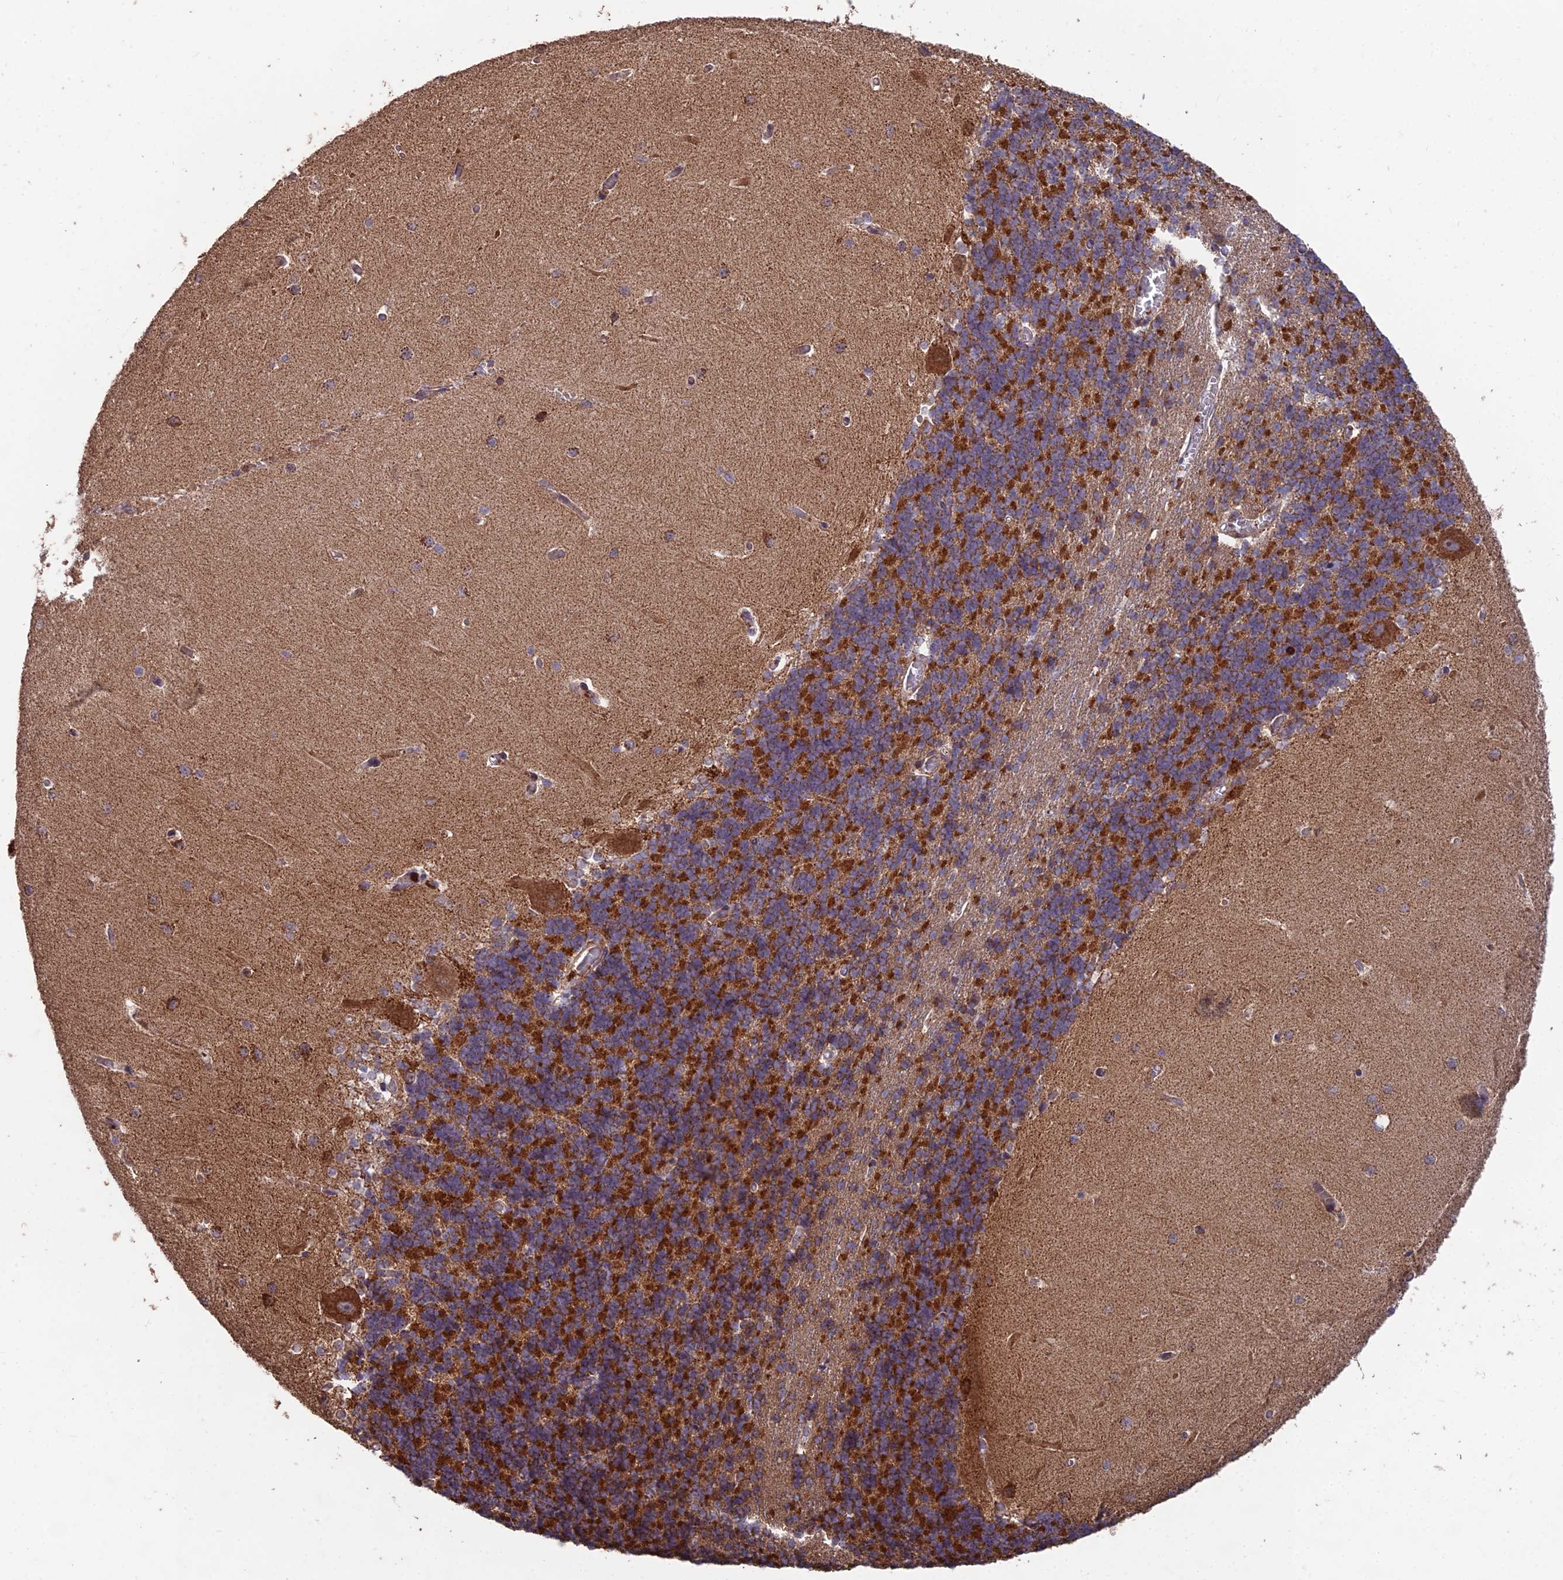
{"staining": {"intensity": "strong", "quantity": "25%-75%", "location": "cytoplasmic/membranous"}, "tissue": "cerebellum", "cell_type": "Cells in granular layer", "image_type": "normal", "snomed": [{"axis": "morphology", "description": "Normal tissue, NOS"}, {"axis": "topography", "description": "Cerebellum"}], "caption": "Protein expression analysis of unremarkable cerebellum shows strong cytoplasmic/membranous staining in approximately 25%-75% of cells in granular layer. (Brightfield microscopy of DAB IHC at high magnification).", "gene": "IFT22", "patient": {"sex": "male", "age": 37}}